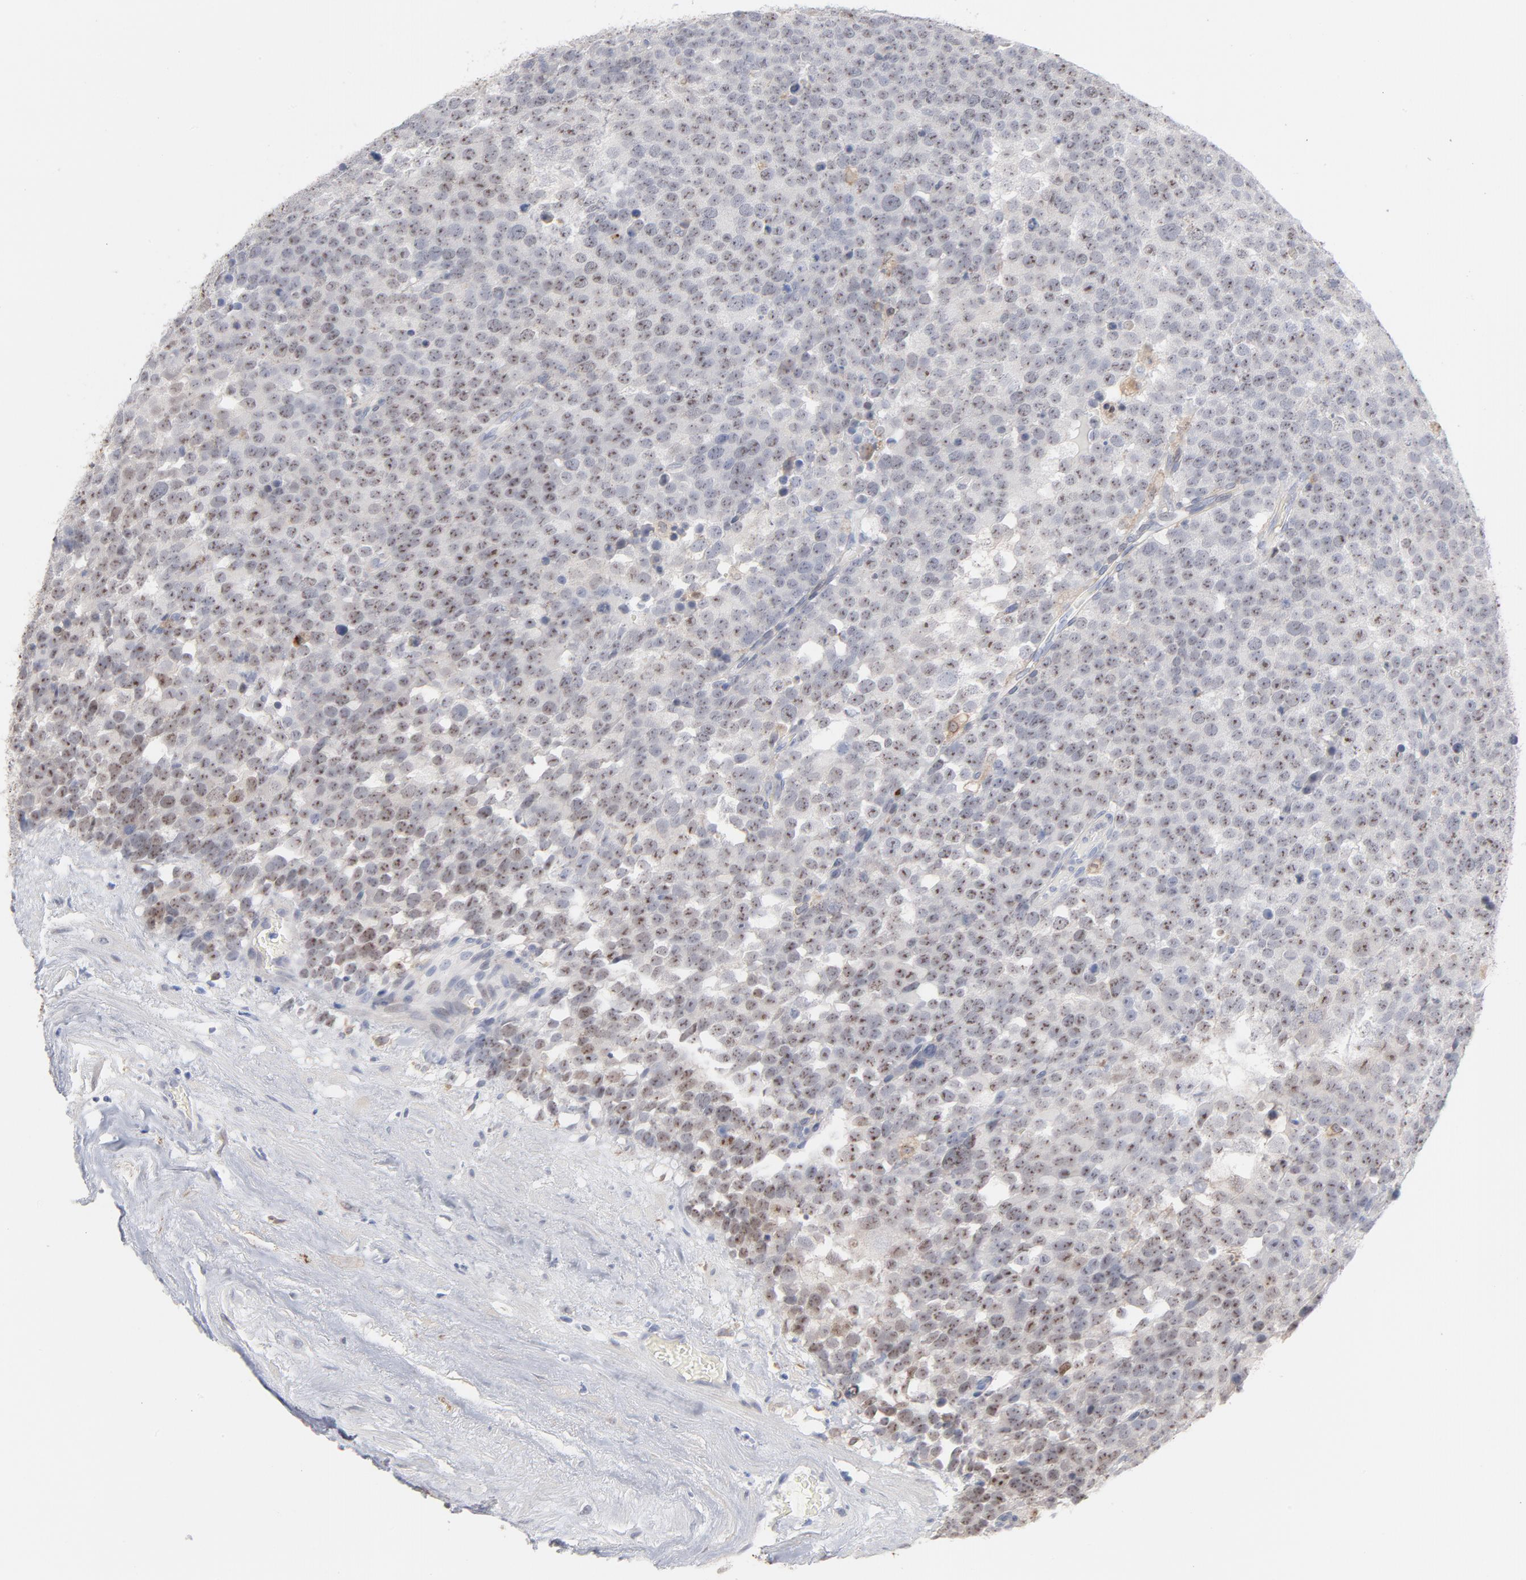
{"staining": {"intensity": "moderate", "quantity": ">75%", "location": "nuclear"}, "tissue": "testis cancer", "cell_type": "Tumor cells", "image_type": "cancer", "snomed": [{"axis": "morphology", "description": "Seminoma, NOS"}, {"axis": "topography", "description": "Testis"}], "caption": "An immunohistochemistry (IHC) photomicrograph of neoplastic tissue is shown. Protein staining in brown labels moderate nuclear positivity in testis cancer within tumor cells.", "gene": "PNMA1", "patient": {"sex": "male", "age": 71}}